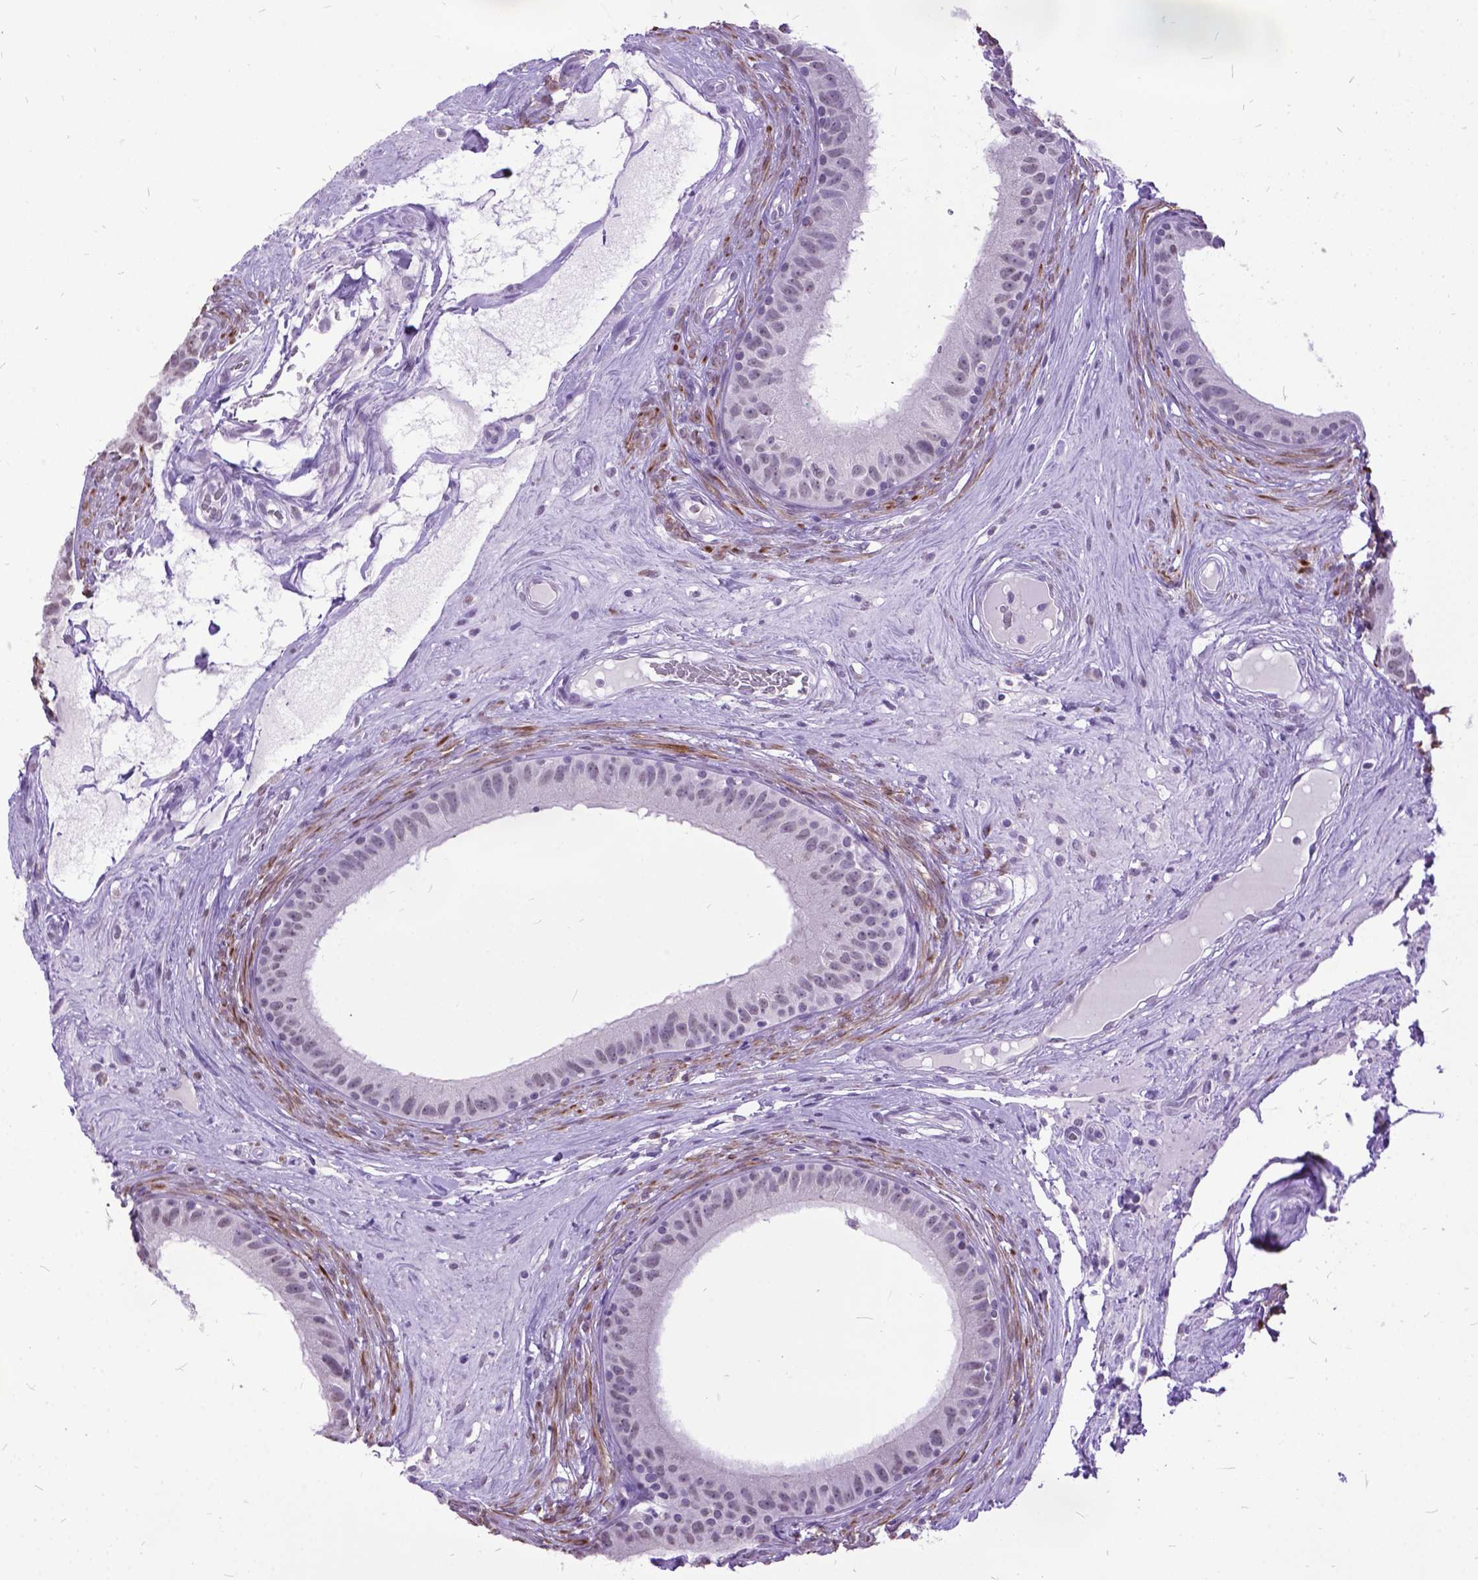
{"staining": {"intensity": "negative", "quantity": "none", "location": "none"}, "tissue": "epididymis", "cell_type": "Glandular cells", "image_type": "normal", "snomed": [{"axis": "morphology", "description": "Normal tissue, NOS"}, {"axis": "topography", "description": "Epididymis"}], "caption": "This is a photomicrograph of IHC staining of benign epididymis, which shows no expression in glandular cells. Nuclei are stained in blue.", "gene": "MARCHF10", "patient": {"sex": "male", "age": 59}}